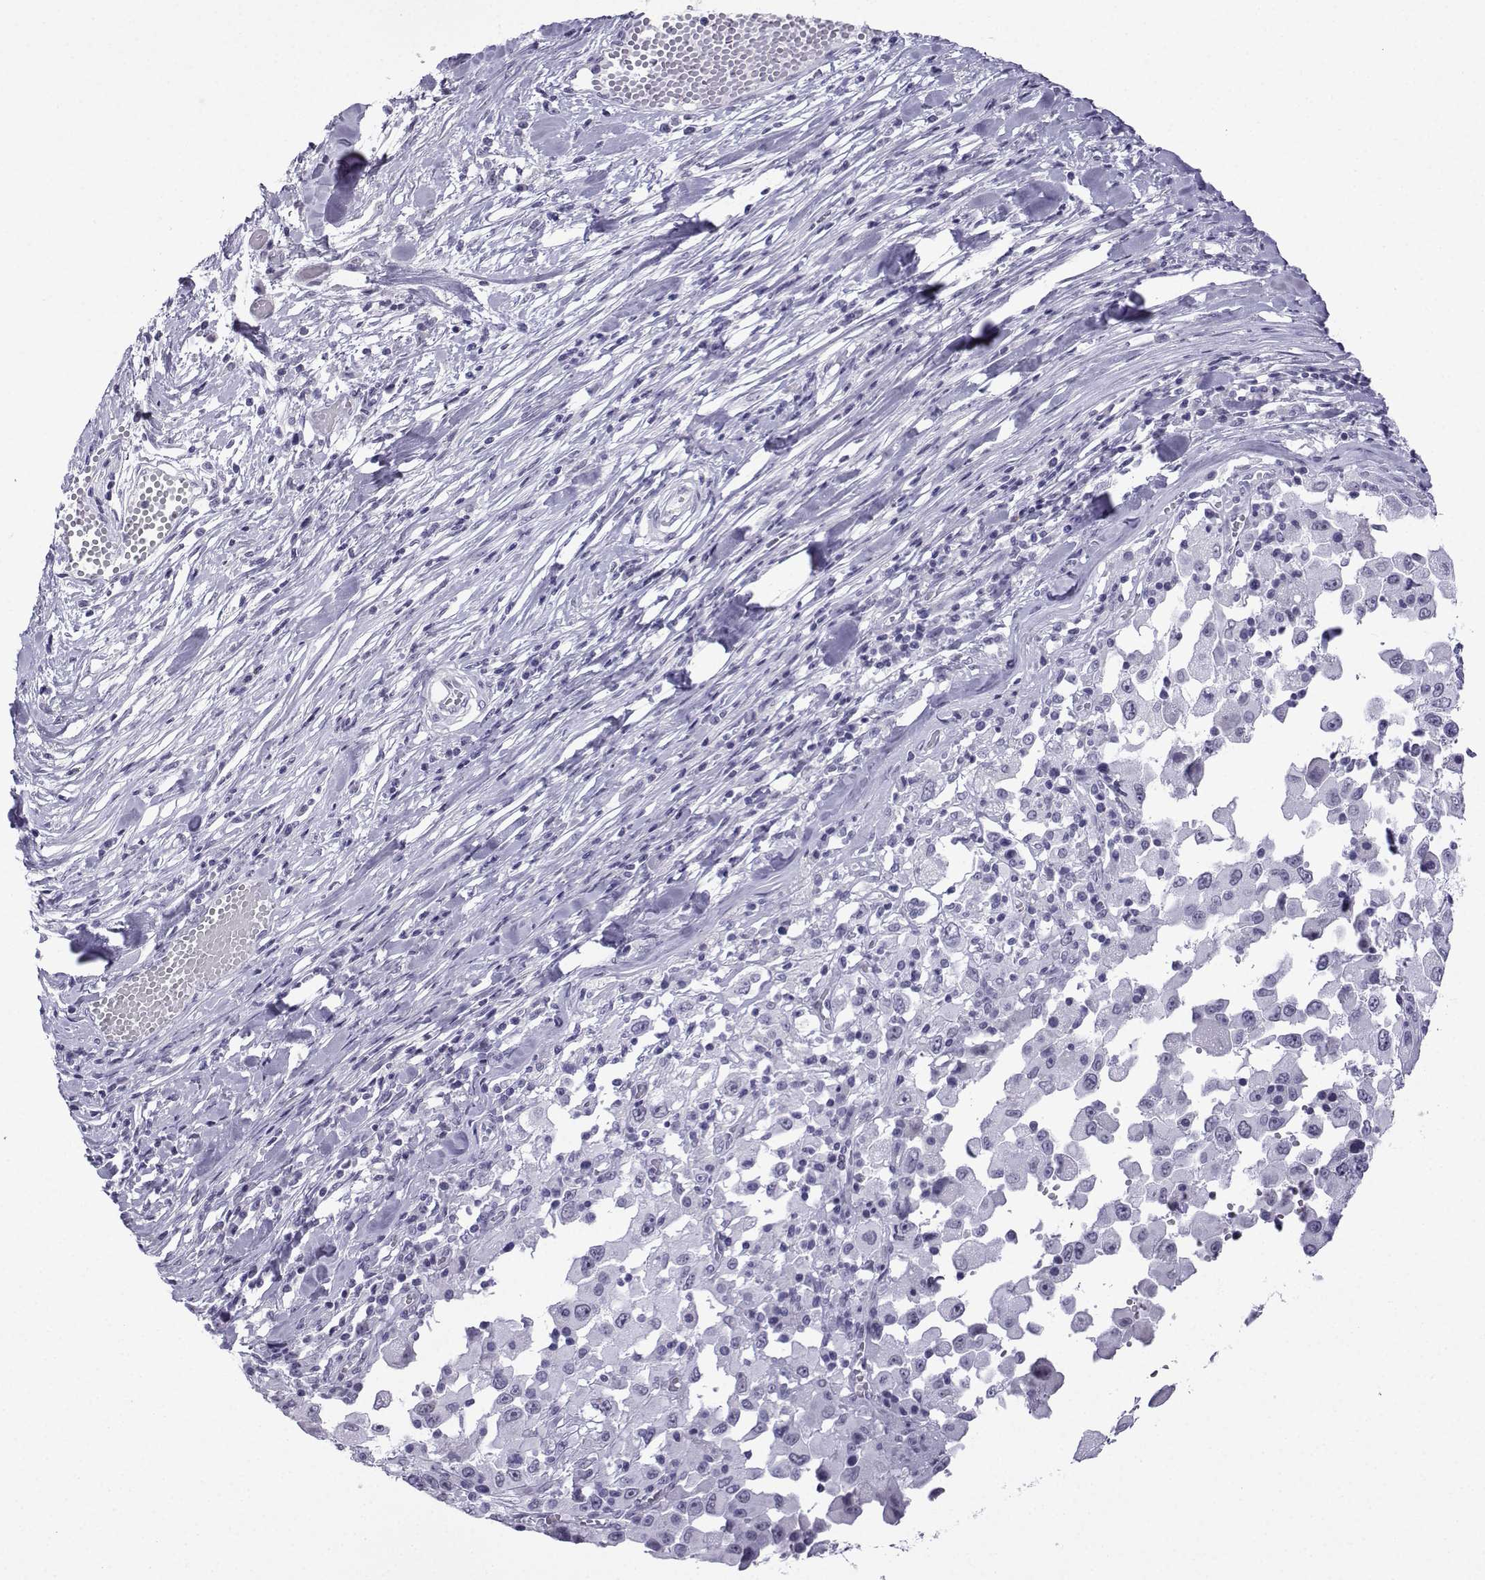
{"staining": {"intensity": "negative", "quantity": "none", "location": "none"}, "tissue": "melanoma", "cell_type": "Tumor cells", "image_type": "cancer", "snomed": [{"axis": "morphology", "description": "Malignant melanoma, Metastatic site"}, {"axis": "topography", "description": "Lymph node"}], "caption": "This is an immunohistochemistry (IHC) micrograph of human melanoma. There is no expression in tumor cells.", "gene": "MRGBP", "patient": {"sex": "male", "age": 50}}